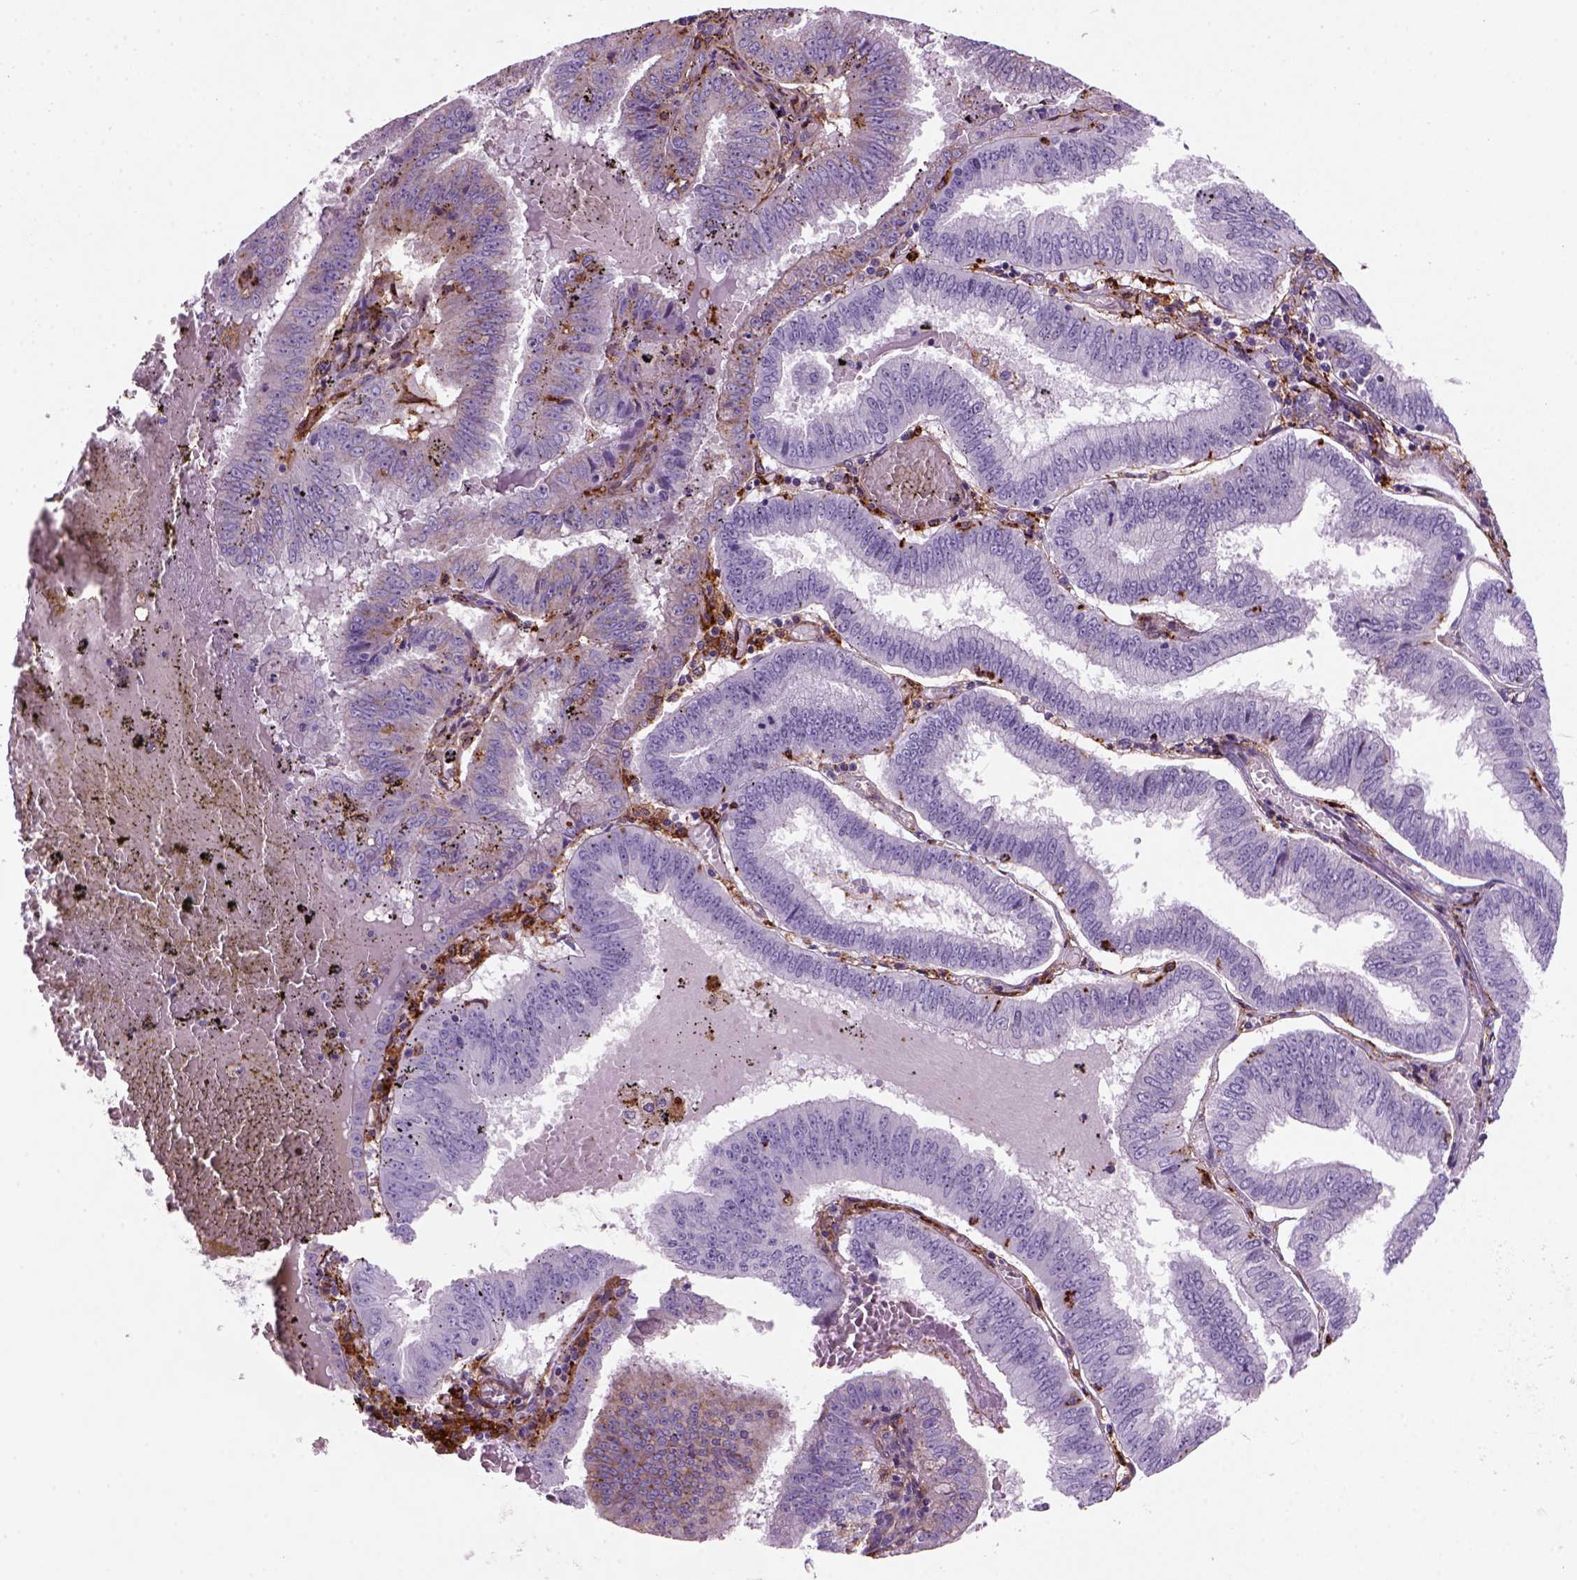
{"staining": {"intensity": "negative", "quantity": "none", "location": "none"}, "tissue": "endometrial cancer", "cell_type": "Tumor cells", "image_type": "cancer", "snomed": [{"axis": "morphology", "description": "Adenocarcinoma, NOS"}, {"axis": "topography", "description": "Endometrium"}], "caption": "An immunohistochemistry image of endometrial adenocarcinoma is shown. There is no staining in tumor cells of endometrial adenocarcinoma. (Stains: DAB immunohistochemistry with hematoxylin counter stain, Microscopy: brightfield microscopy at high magnification).", "gene": "MARCKS", "patient": {"sex": "female", "age": 66}}